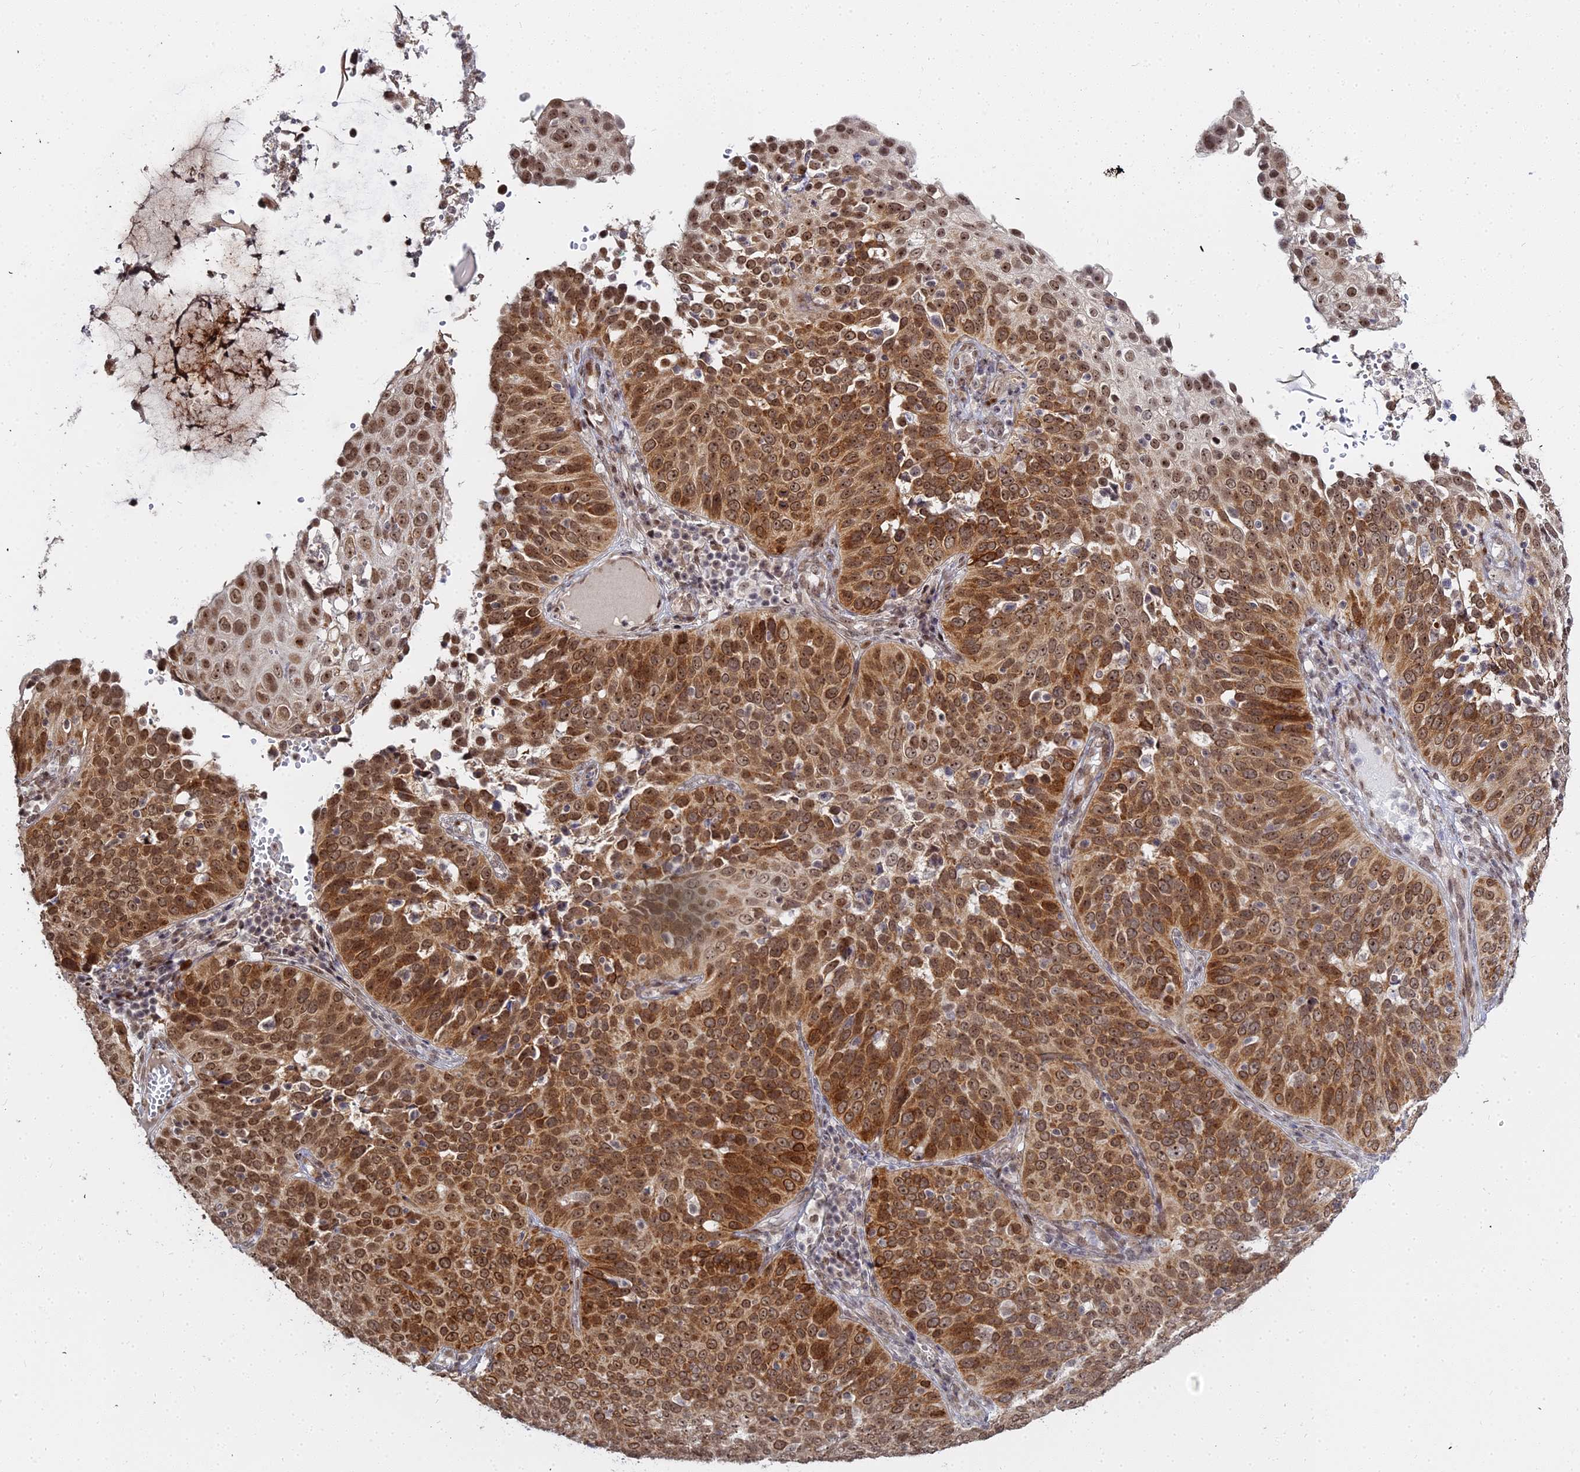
{"staining": {"intensity": "moderate", "quantity": ">75%", "location": "cytoplasmic/membranous,nuclear"}, "tissue": "cervical cancer", "cell_type": "Tumor cells", "image_type": "cancer", "snomed": [{"axis": "morphology", "description": "Squamous cell carcinoma, NOS"}, {"axis": "topography", "description": "Cervix"}], "caption": "Immunohistochemistry (IHC) micrograph of neoplastic tissue: squamous cell carcinoma (cervical) stained using IHC exhibits medium levels of moderate protein expression localized specifically in the cytoplasmic/membranous and nuclear of tumor cells, appearing as a cytoplasmic/membranous and nuclear brown color.", "gene": "ABCA2", "patient": {"sex": "female", "age": 36}}